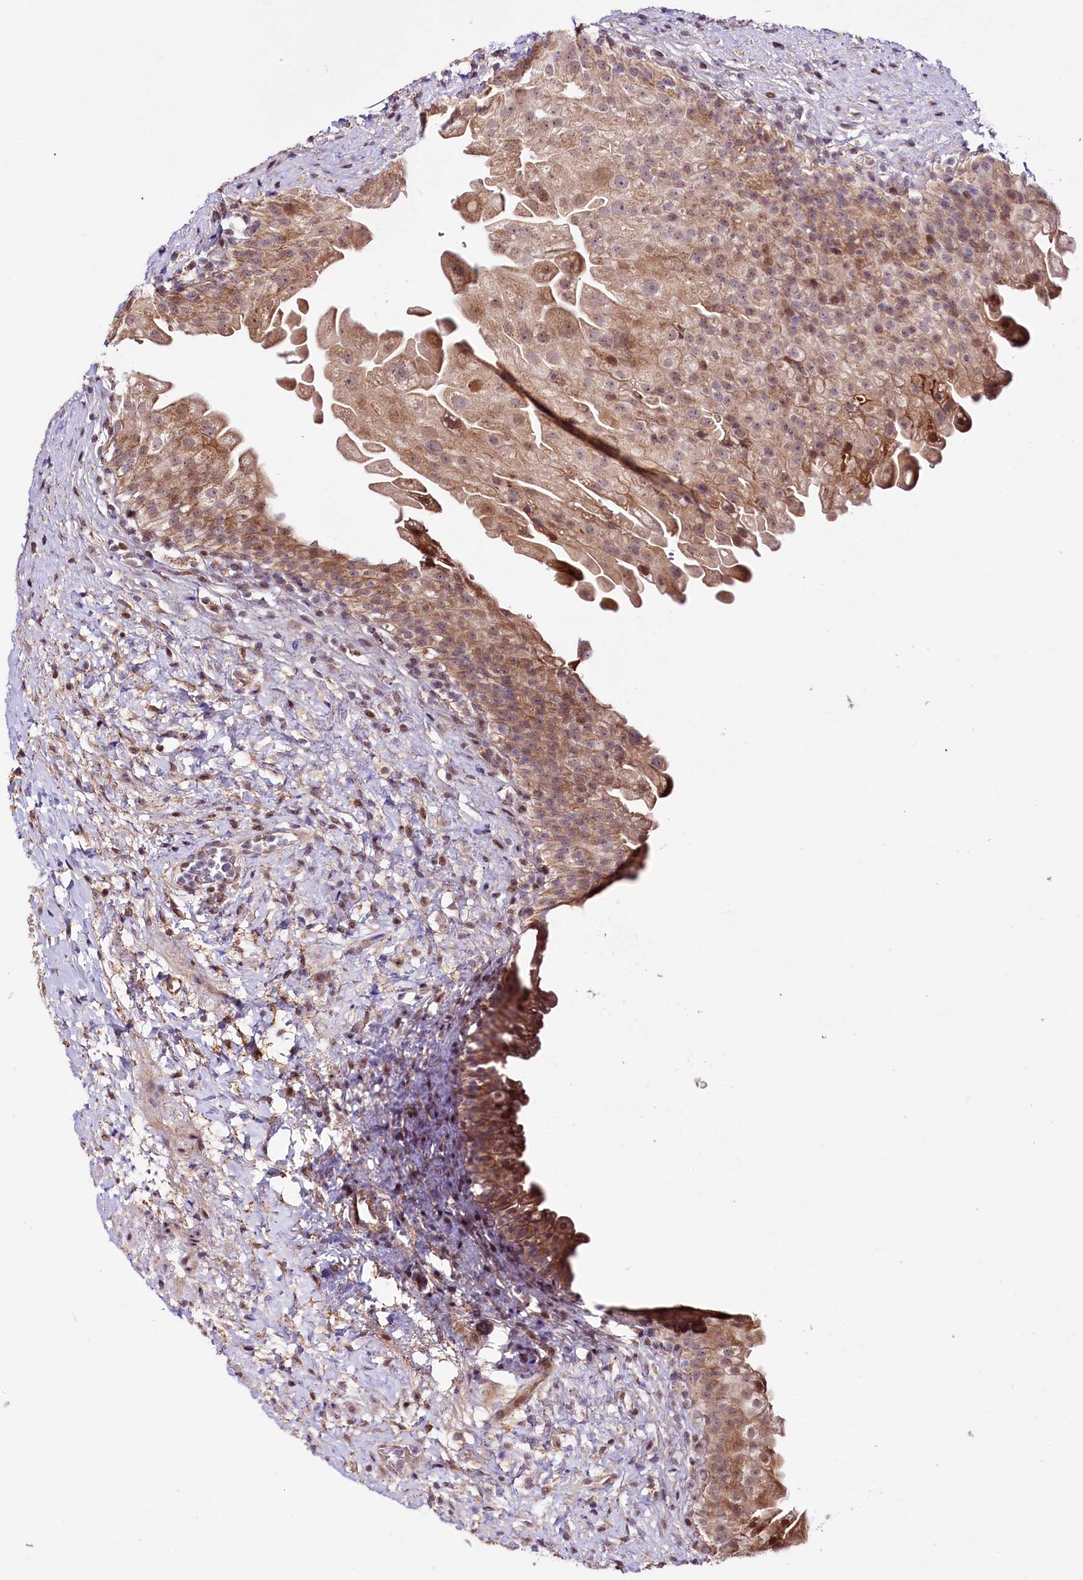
{"staining": {"intensity": "moderate", "quantity": "25%-75%", "location": "cytoplasmic/membranous"}, "tissue": "urinary bladder", "cell_type": "Urothelial cells", "image_type": "normal", "snomed": [{"axis": "morphology", "description": "Normal tissue, NOS"}, {"axis": "topography", "description": "Urinary bladder"}], "caption": "Protein expression by immunohistochemistry (IHC) displays moderate cytoplasmic/membranous staining in approximately 25%-75% of urothelial cells in normal urinary bladder. Using DAB (brown) and hematoxylin (blue) stains, captured at high magnification using brightfield microscopy.", "gene": "ST7", "patient": {"sex": "female", "age": 27}}